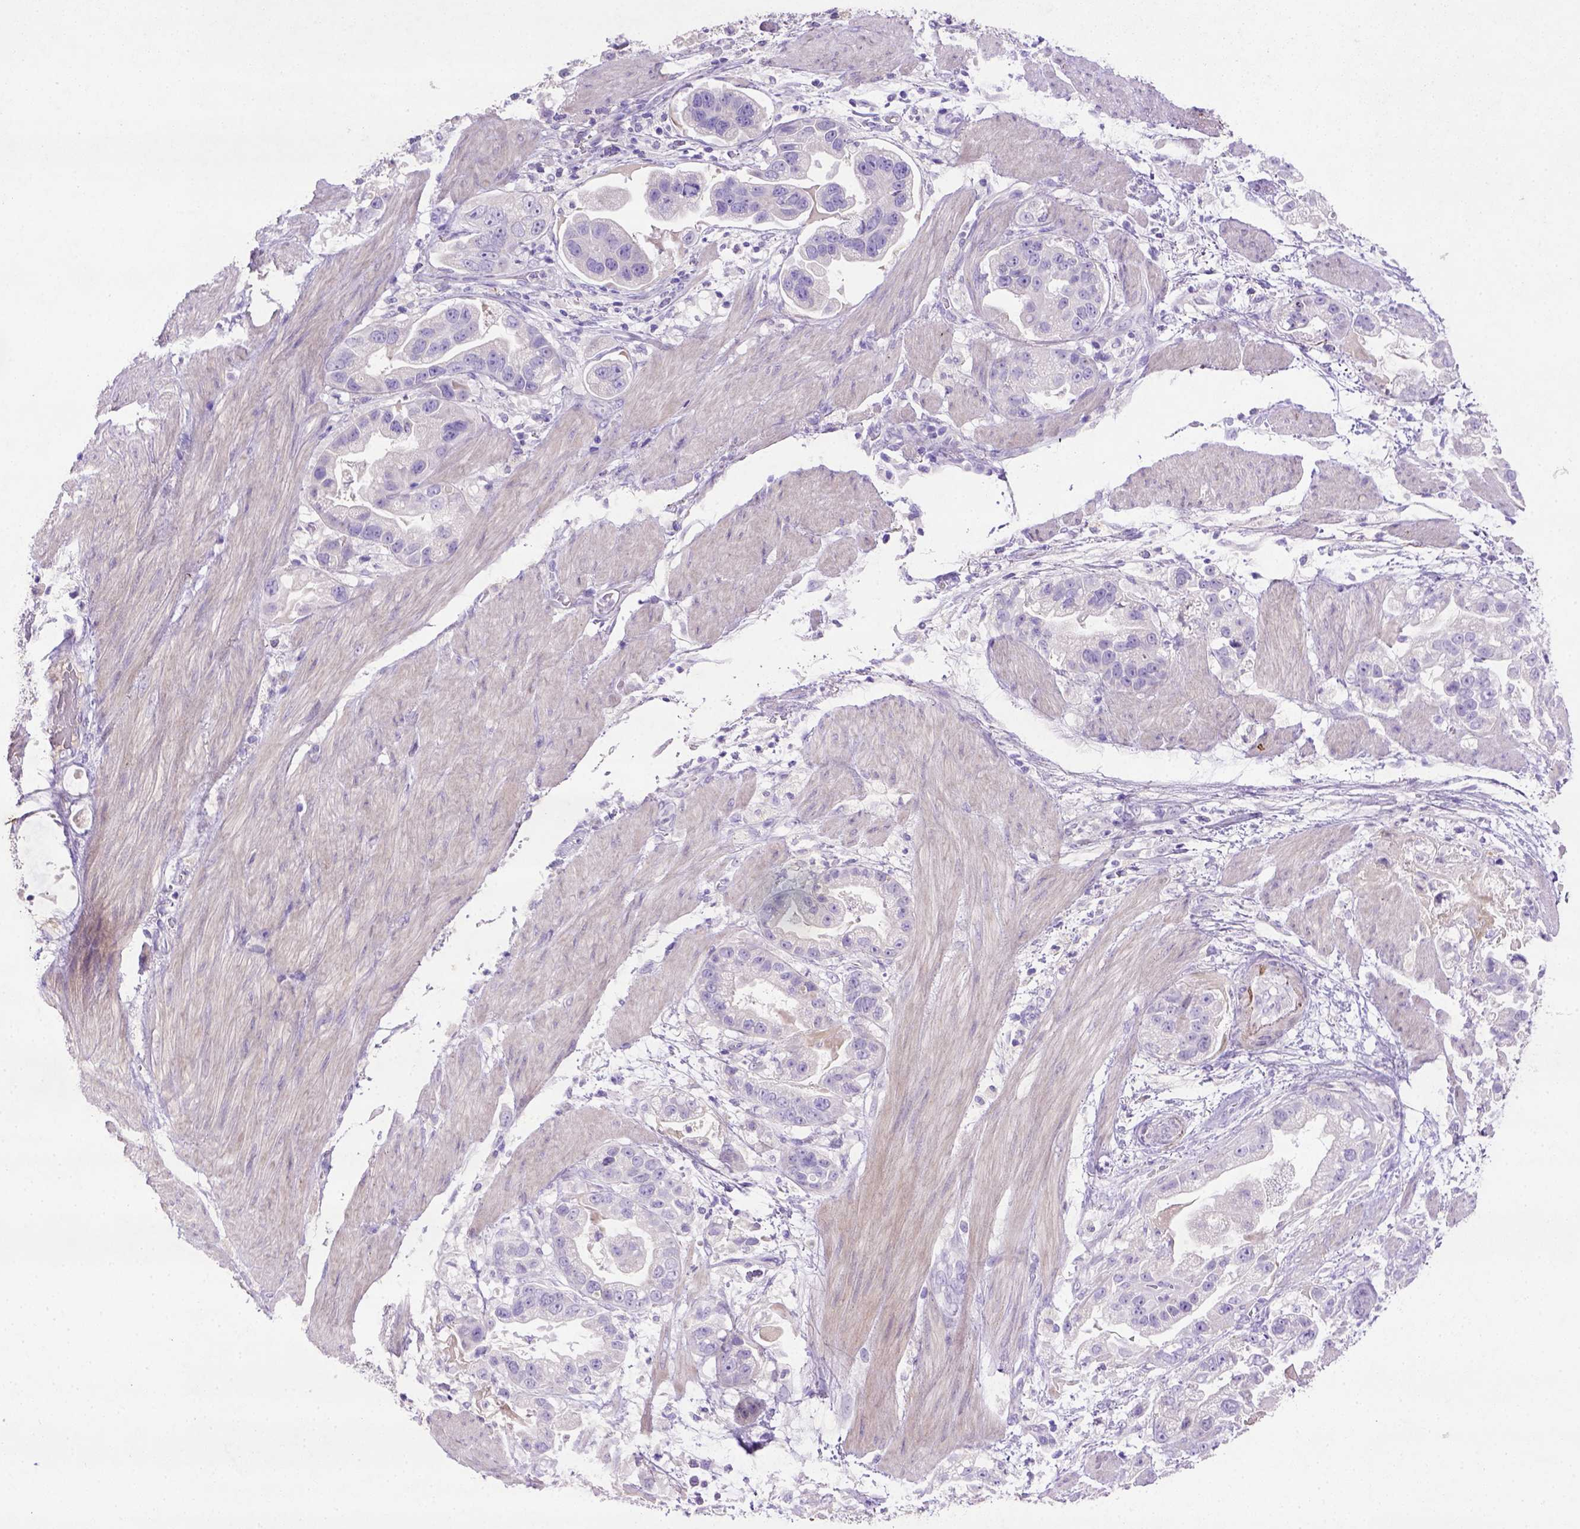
{"staining": {"intensity": "negative", "quantity": "none", "location": "none"}, "tissue": "stomach cancer", "cell_type": "Tumor cells", "image_type": "cancer", "snomed": [{"axis": "morphology", "description": "Adenocarcinoma, NOS"}, {"axis": "topography", "description": "Stomach"}], "caption": "IHC of human adenocarcinoma (stomach) exhibits no positivity in tumor cells. Nuclei are stained in blue.", "gene": "NUDT2", "patient": {"sex": "male", "age": 59}}